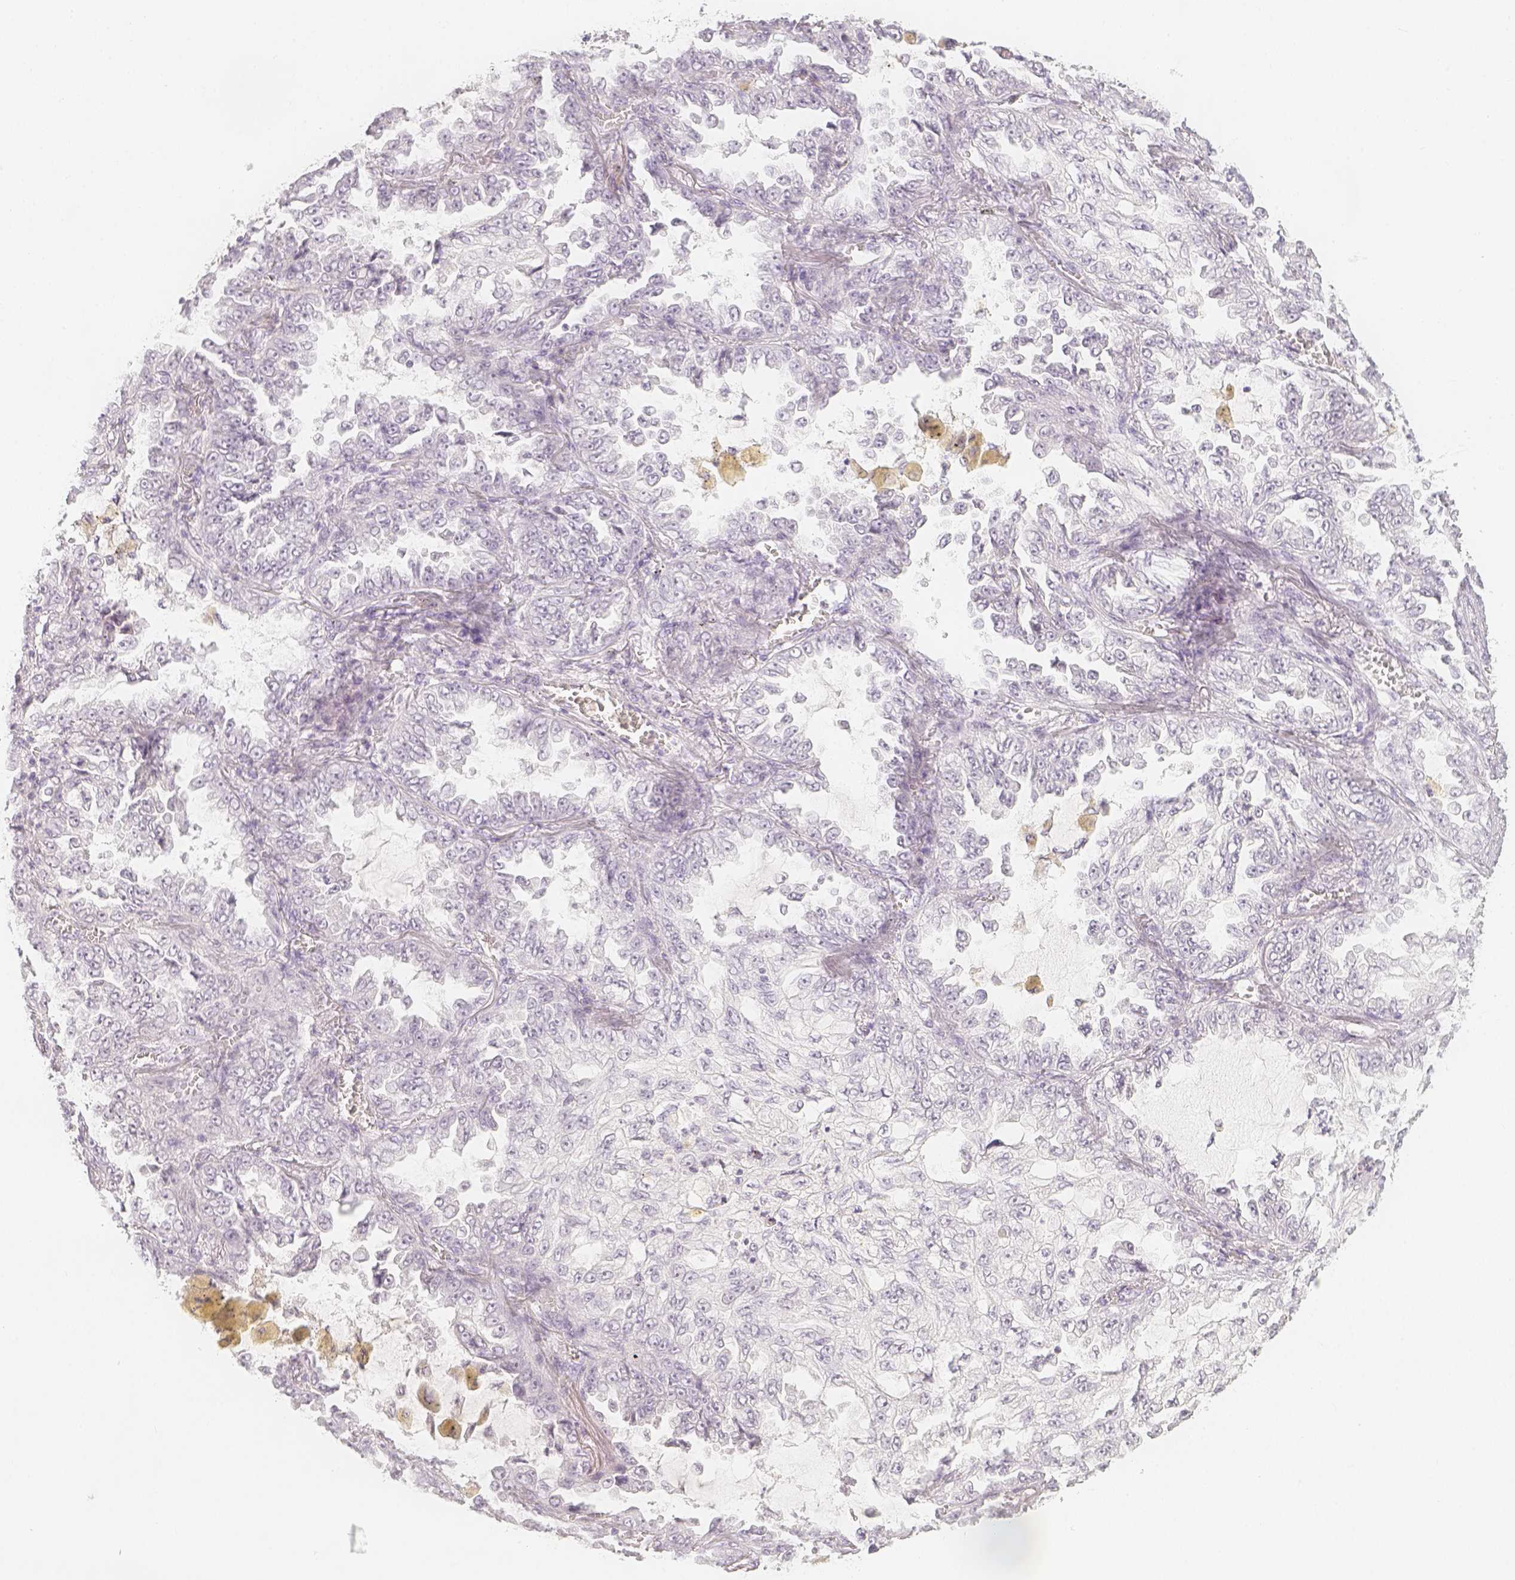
{"staining": {"intensity": "negative", "quantity": "none", "location": "none"}, "tissue": "lung cancer", "cell_type": "Tumor cells", "image_type": "cancer", "snomed": [{"axis": "morphology", "description": "Adenocarcinoma, NOS"}, {"axis": "topography", "description": "Lung"}], "caption": "This is an immunohistochemistry (IHC) histopathology image of lung cancer (adenocarcinoma). There is no expression in tumor cells.", "gene": "SLC18A1", "patient": {"sex": "female", "age": 52}}